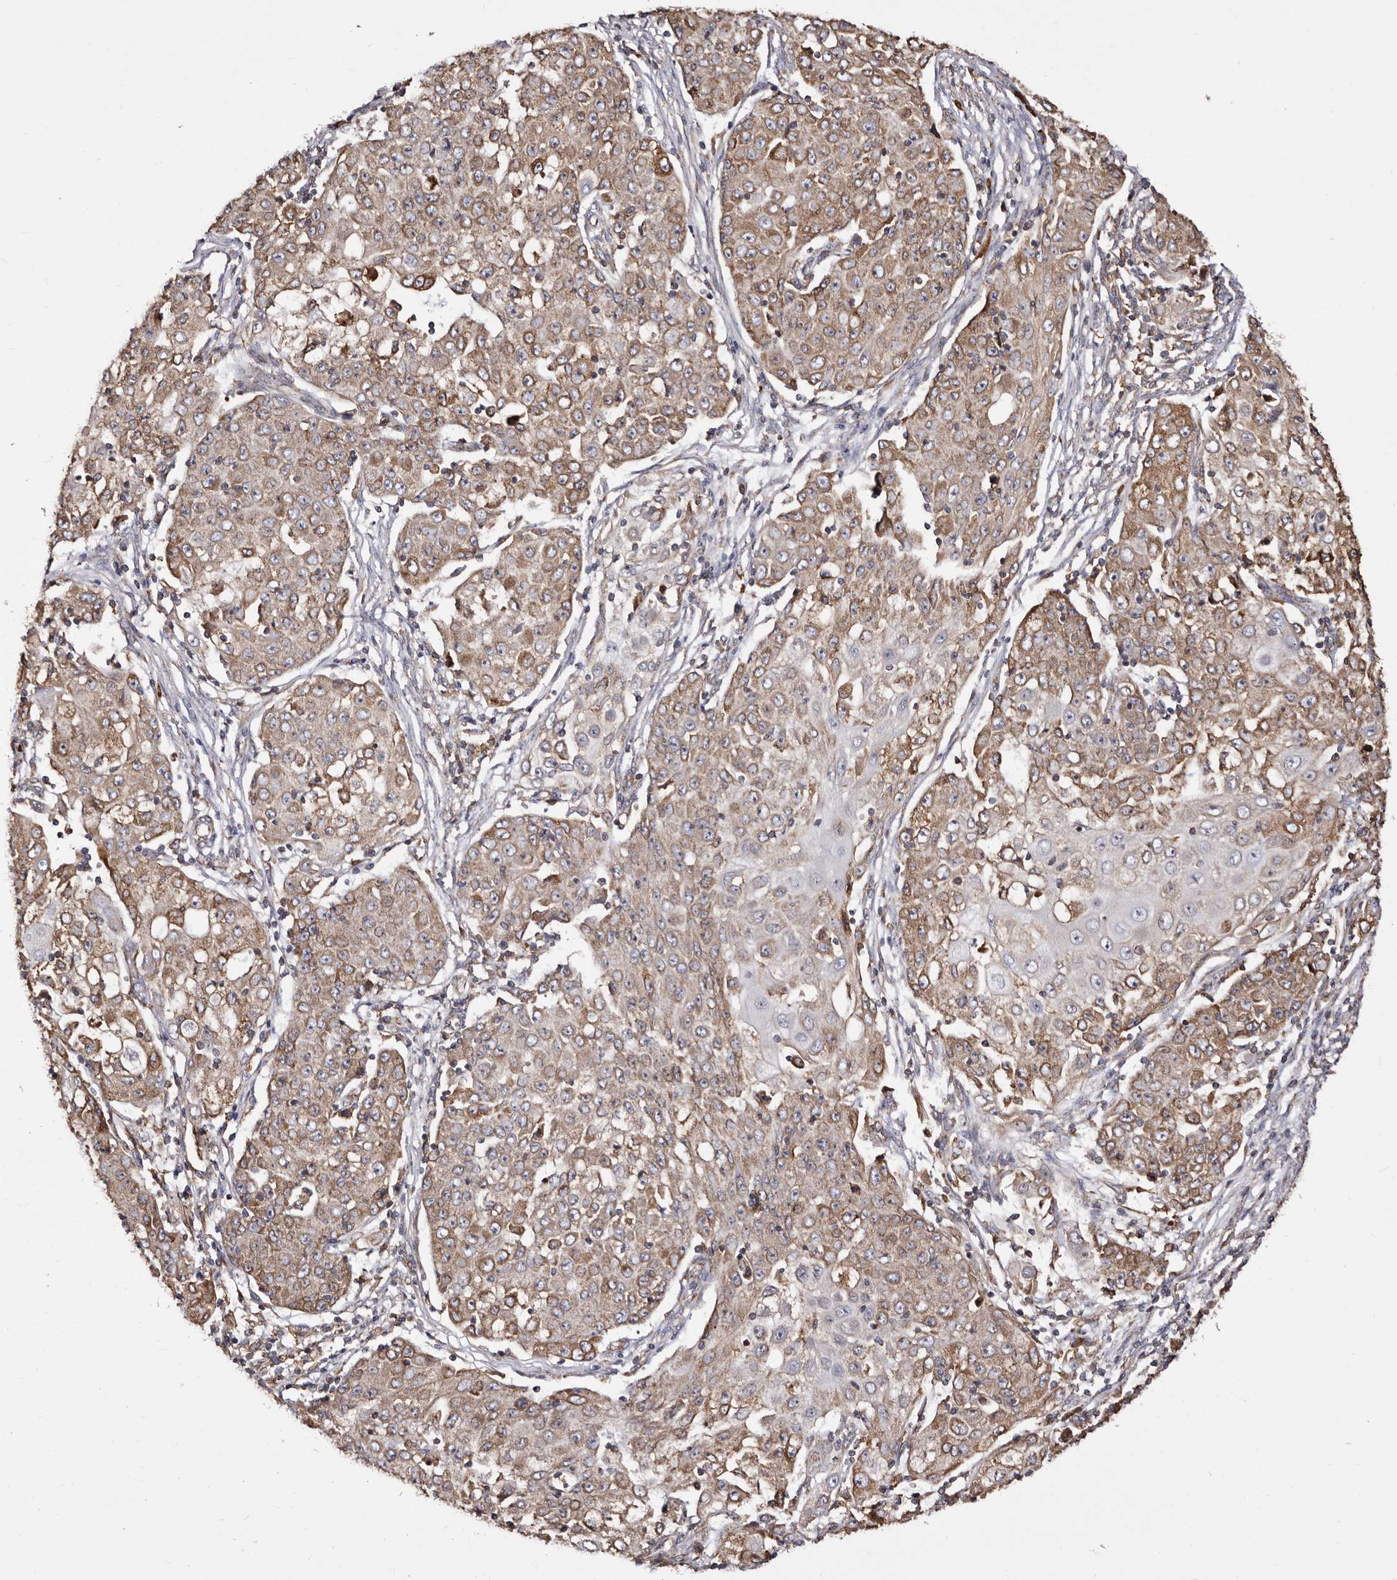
{"staining": {"intensity": "moderate", "quantity": ">75%", "location": "cytoplasmic/membranous"}, "tissue": "ovarian cancer", "cell_type": "Tumor cells", "image_type": "cancer", "snomed": [{"axis": "morphology", "description": "Carcinoma, endometroid"}, {"axis": "topography", "description": "Ovary"}], "caption": "Protein expression analysis of ovarian cancer (endometroid carcinoma) exhibits moderate cytoplasmic/membranous expression in about >75% of tumor cells.", "gene": "ACBD6", "patient": {"sex": "female", "age": 42}}